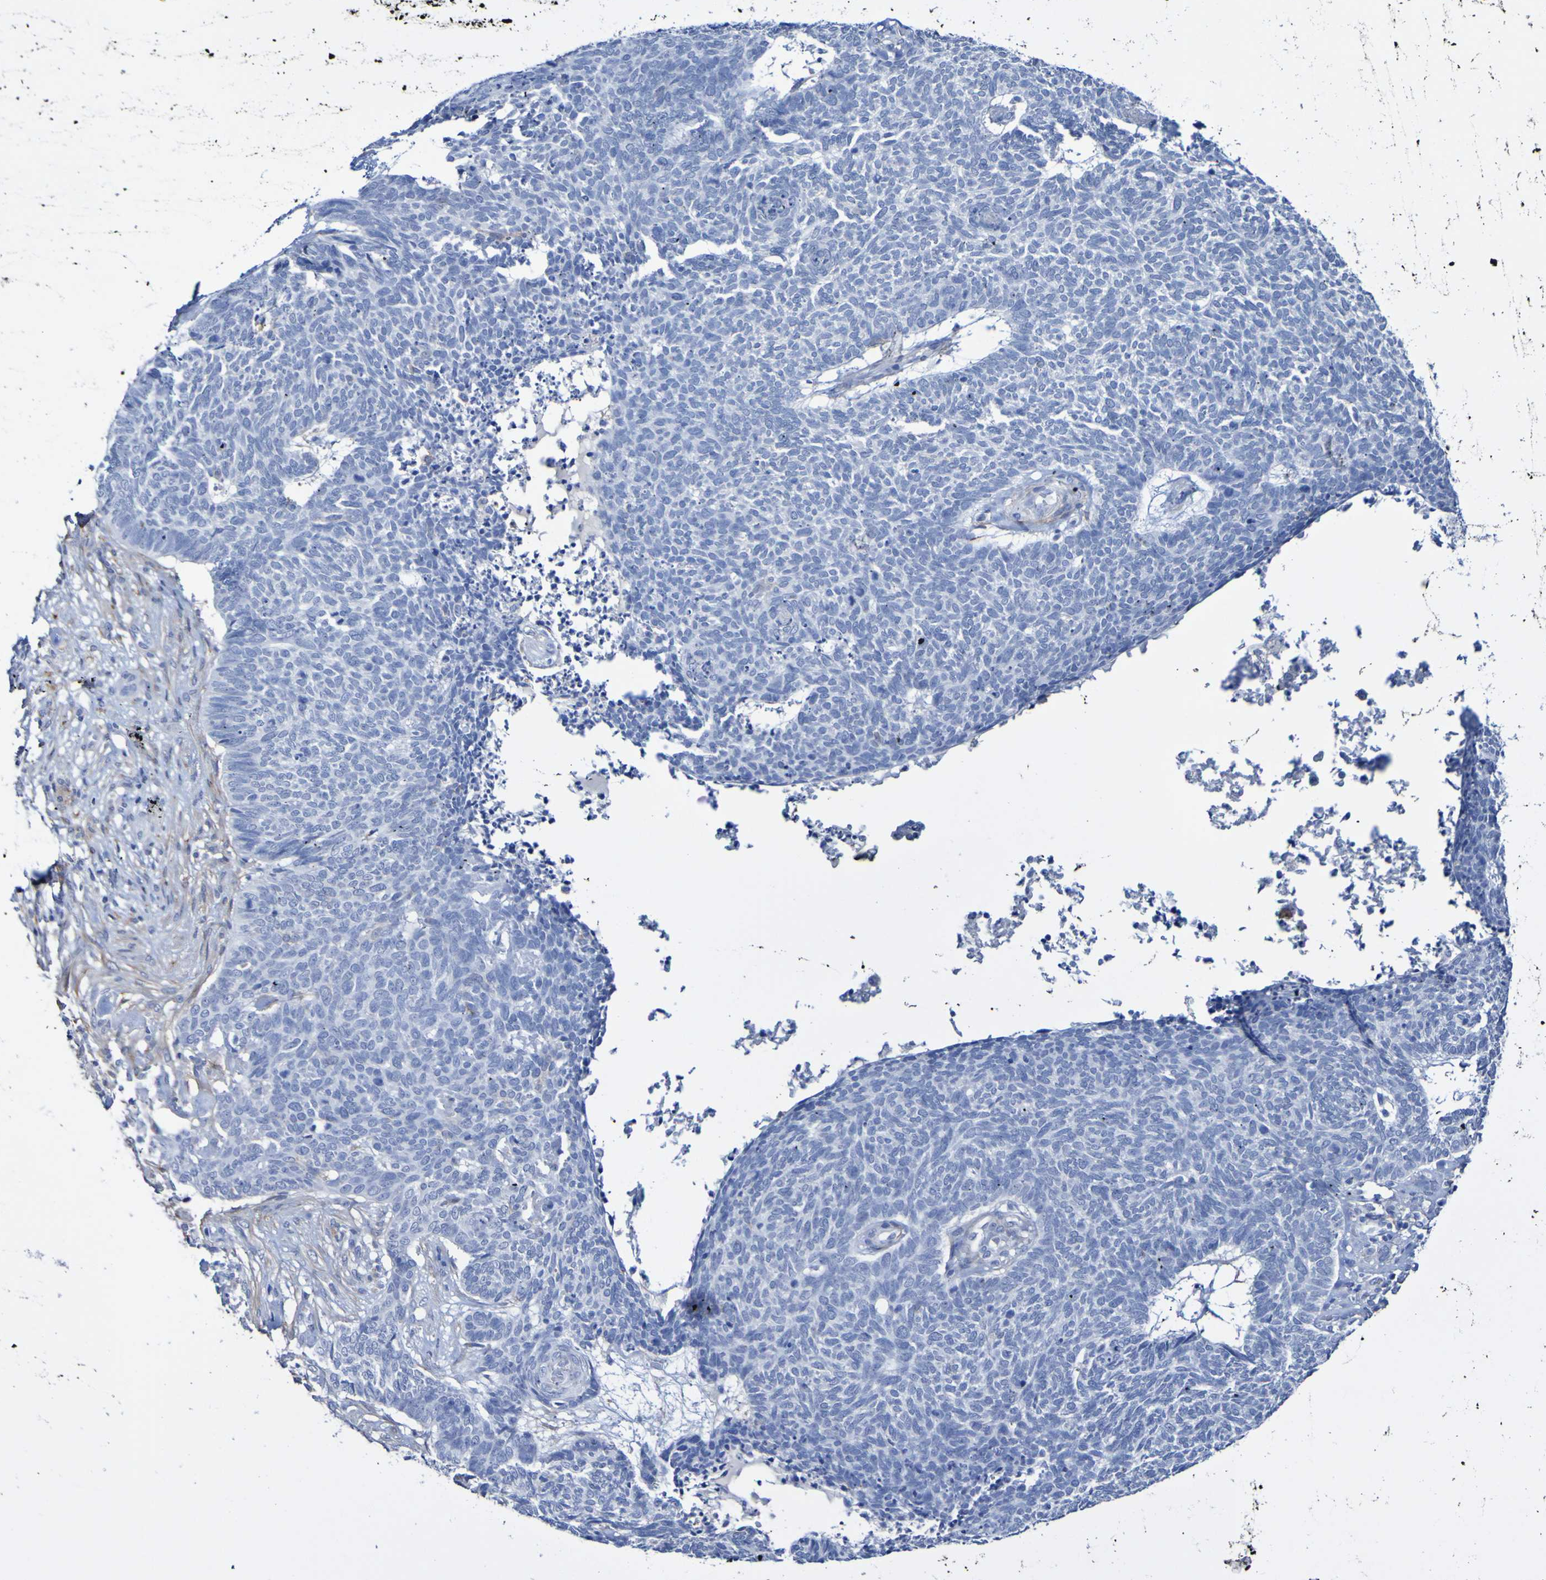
{"staining": {"intensity": "negative", "quantity": "none", "location": "none"}, "tissue": "skin cancer", "cell_type": "Tumor cells", "image_type": "cancer", "snomed": [{"axis": "morphology", "description": "Basal cell carcinoma"}, {"axis": "topography", "description": "Skin"}], "caption": "A micrograph of human basal cell carcinoma (skin) is negative for staining in tumor cells. The staining was performed using DAB (3,3'-diaminobenzidine) to visualize the protein expression in brown, while the nuclei were stained in blue with hematoxylin (Magnification: 20x).", "gene": "SGCB", "patient": {"sex": "female", "age": 84}}